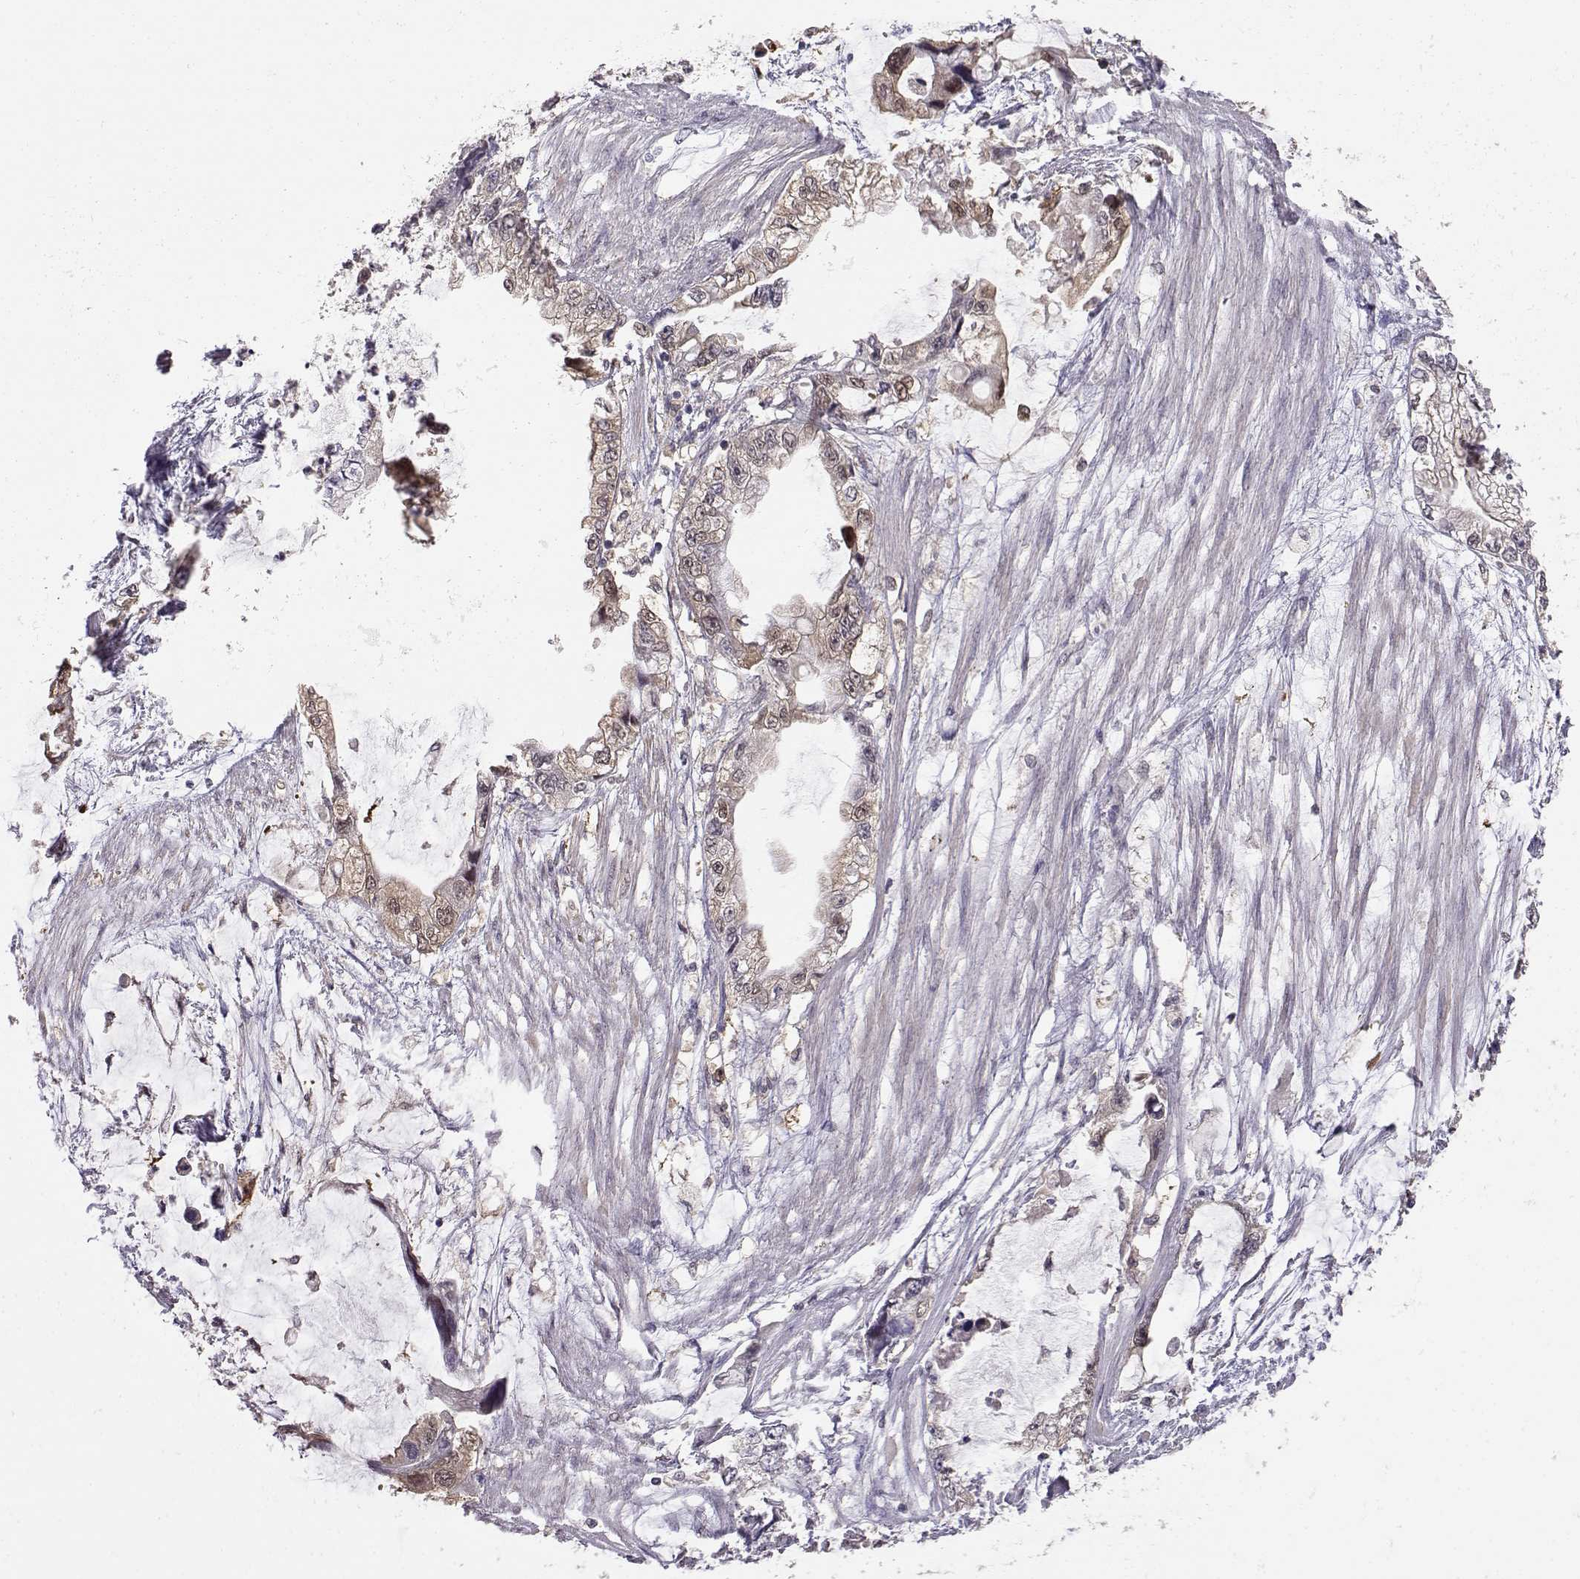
{"staining": {"intensity": "weak", "quantity": "25%-75%", "location": "cytoplasmic/membranous"}, "tissue": "stomach cancer", "cell_type": "Tumor cells", "image_type": "cancer", "snomed": [{"axis": "morphology", "description": "Adenocarcinoma, NOS"}, {"axis": "topography", "description": "Pancreas"}, {"axis": "topography", "description": "Stomach, upper"}, {"axis": "topography", "description": "Stomach"}], "caption": "An IHC micrograph of neoplastic tissue is shown. Protein staining in brown labels weak cytoplasmic/membranous positivity in adenocarcinoma (stomach) within tumor cells.", "gene": "NCAM2", "patient": {"sex": "male", "age": 77}}